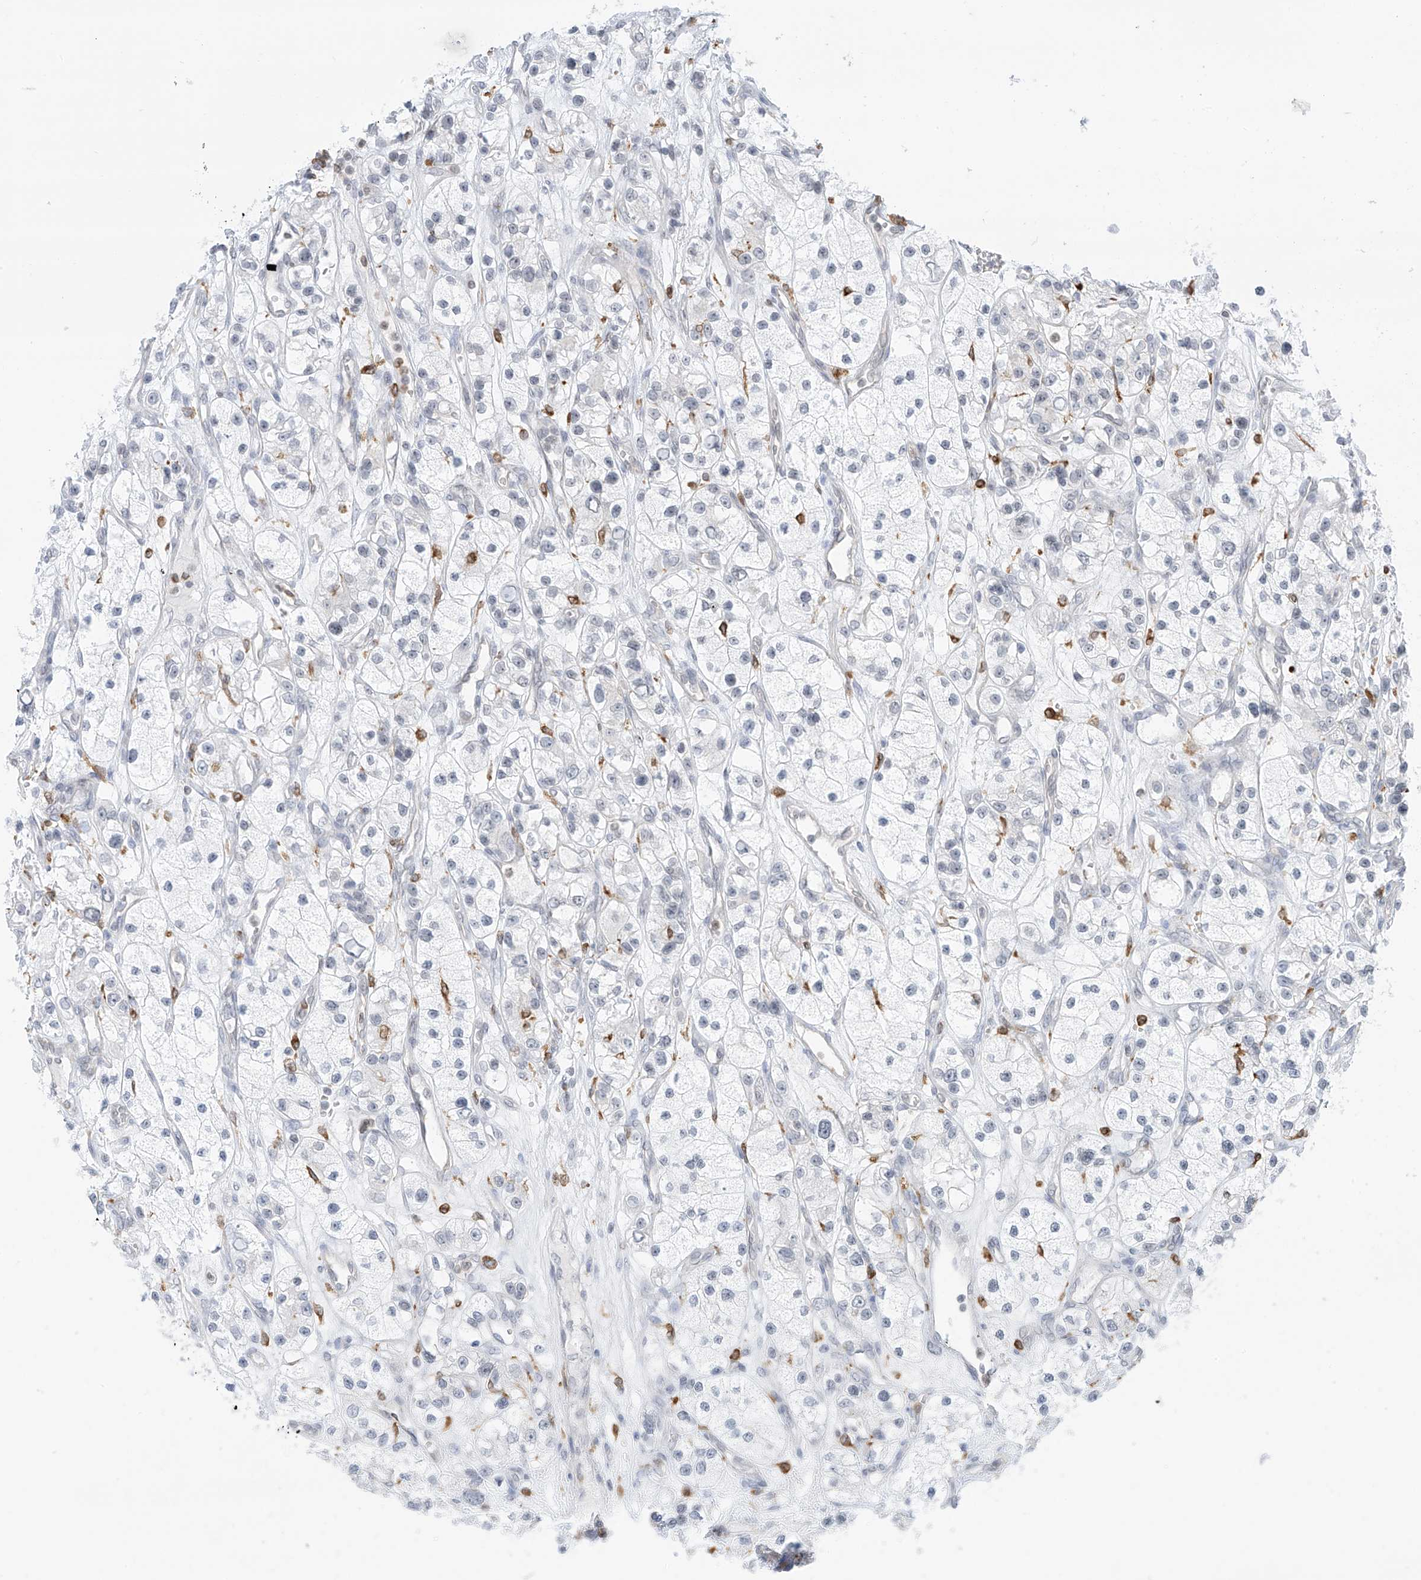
{"staining": {"intensity": "negative", "quantity": "none", "location": "none"}, "tissue": "renal cancer", "cell_type": "Tumor cells", "image_type": "cancer", "snomed": [{"axis": "morphology", "description": "Adenocarcinoma, NOS"}, {"axis": "topography", "description": "Kidney"}], "caption": "DAB (3,3'-diaminobenzidine) immunohistochemical staining of renal cancer exhibits no significant staining in tumor cells.", "gene": "TBXAS1", "patient": {"sex": "female", "age": 57}}